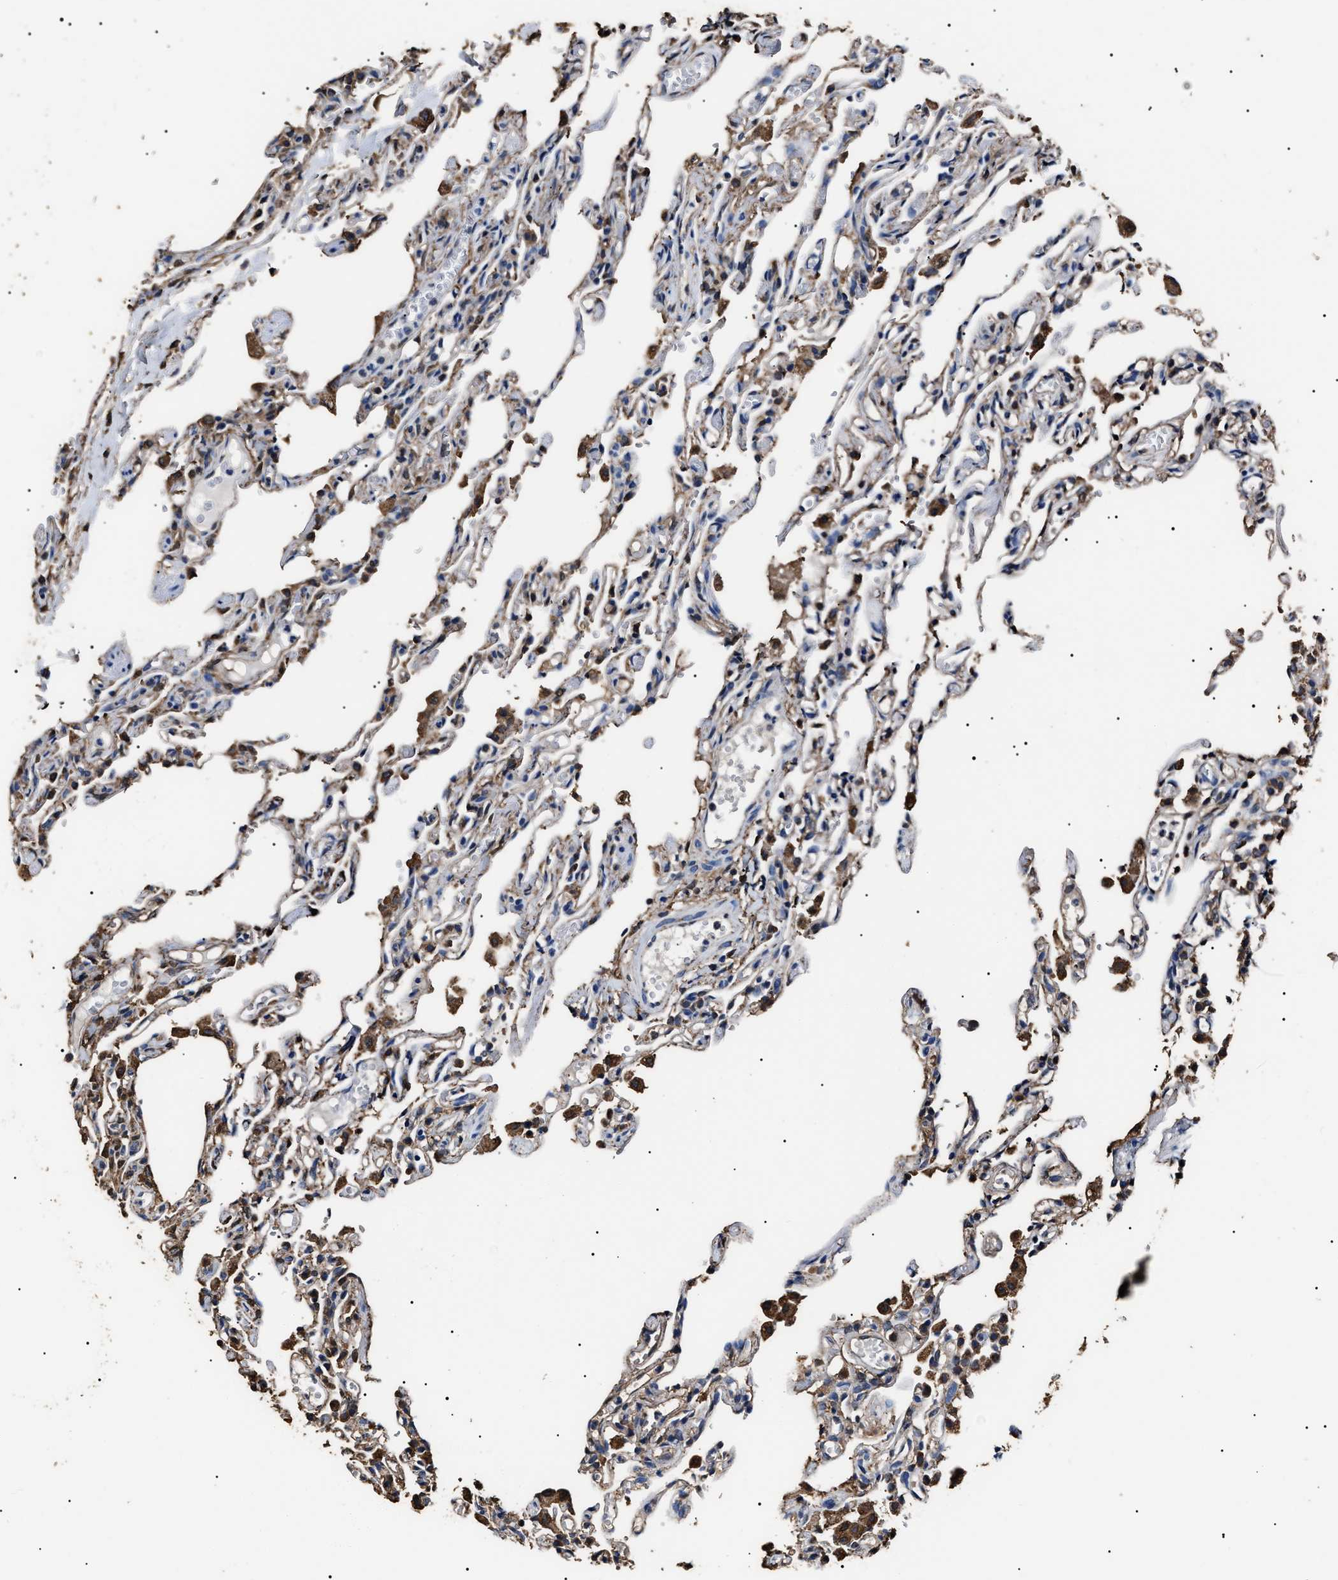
{"staining": {"intensity": "moderate", "quantity": "25%-75%", "location": "cytoplasmic/membranous"}, "tissue": "lung", "cell_type": "Alveolar cells", "image_type": "normal", "snomed": [{"axis": "morphology", "description": "Normal tissue, NOS"}, {"axis": "topography", "description": "Lung"}], "caption": "IHC (DAB) staining of unremarkable human lung displays moderate cytoplasmic/membranous protein staining in about 25%-75% of alveolar cells. The staining was performed using DAB (3,3'-diaminobenzidine), with brown indicating positive protein expression. Nuclei are stained blue with hematoxylin.", "gene": "ALDH1A1", "patient": {"sex": "male", "age": 21}}